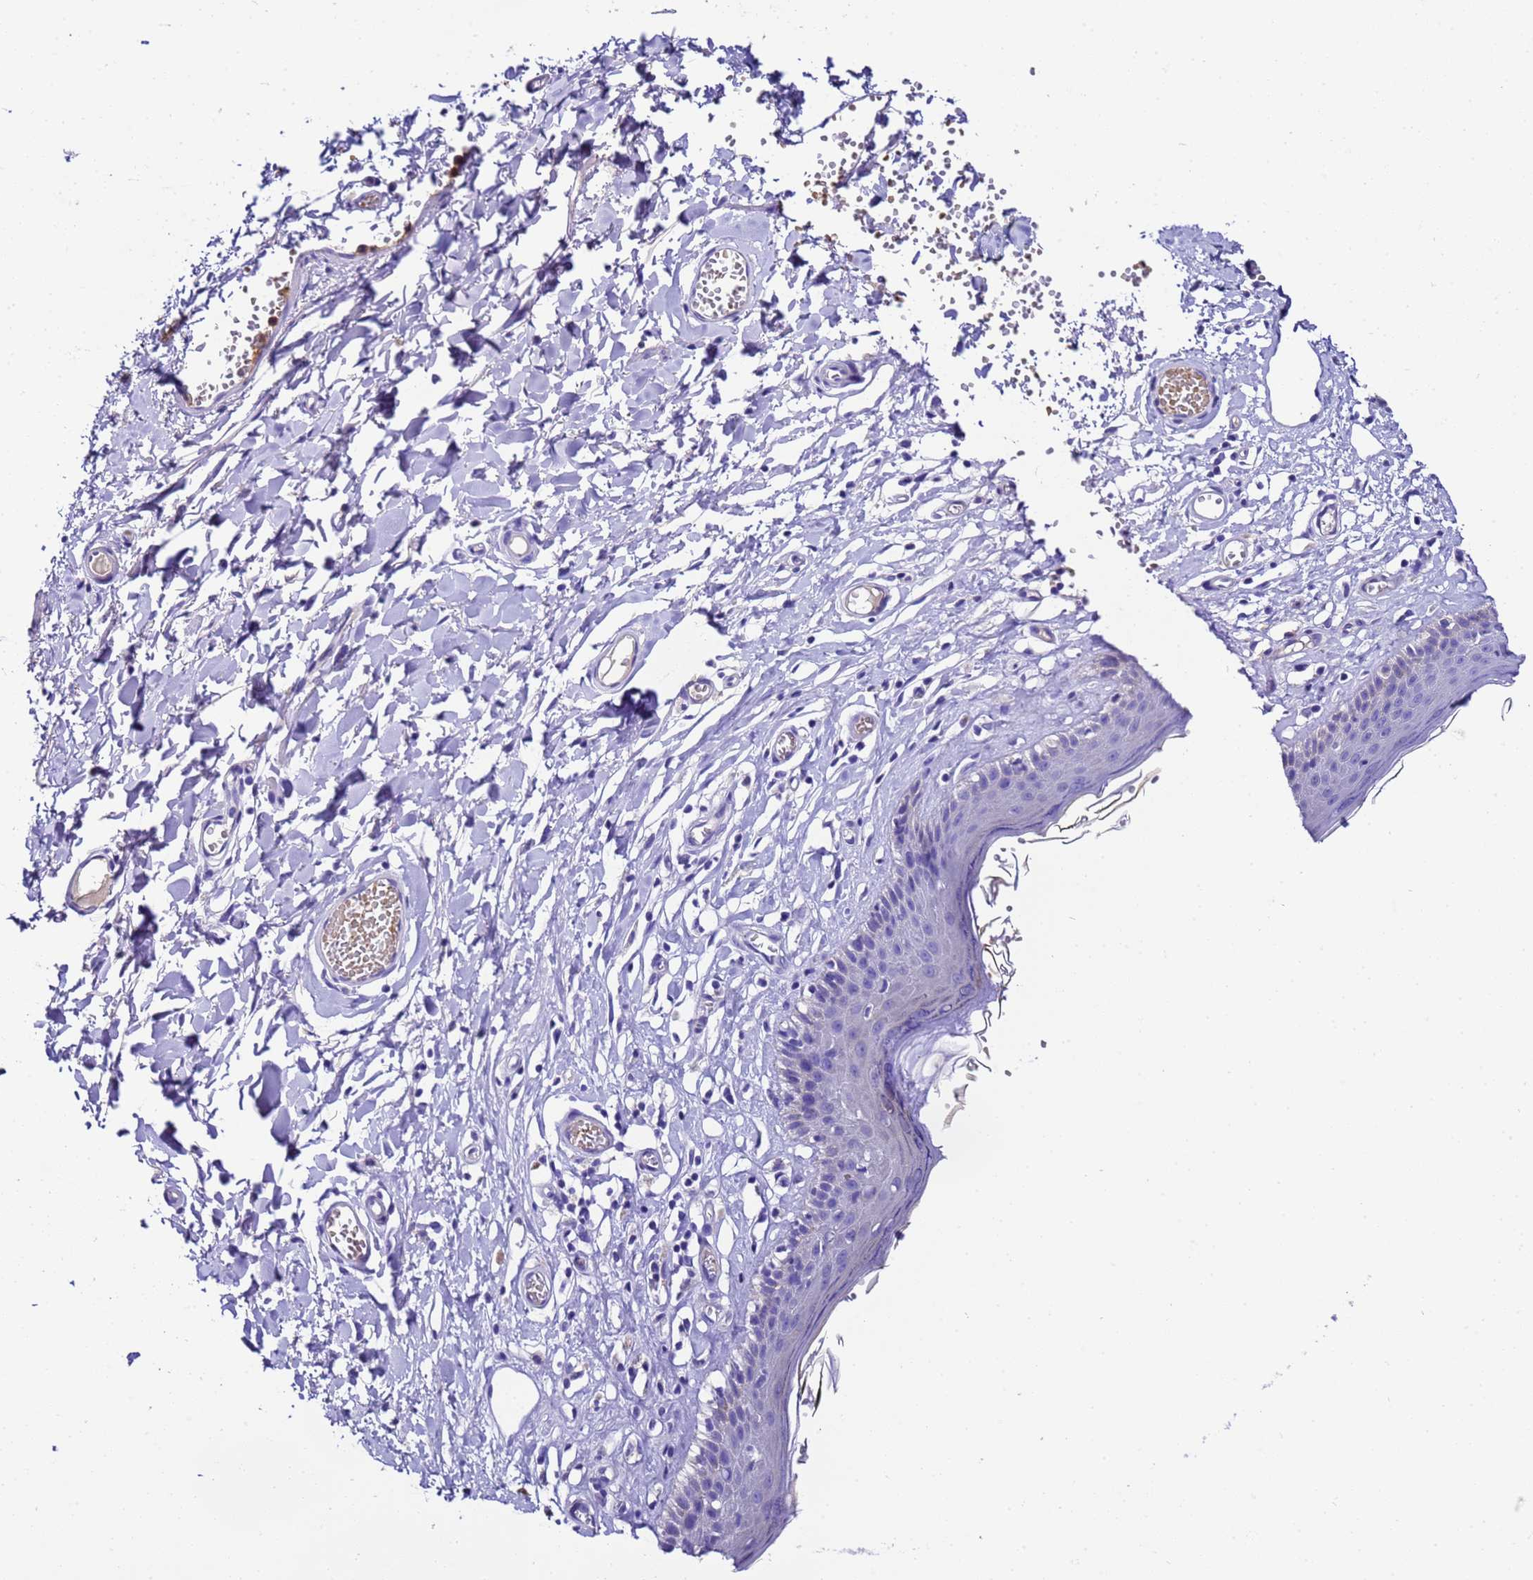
{"staining": {"intensity": "negative", "quantity": "none", "location": "none"}, "tissue": "skin", "cell_type": "Epidermal cells", "image_type": "normal", "snomed": [{"axis": "morphology", "description": "Normal tissue, NOS"}, {"axis": "topography", "description": "Adipose tissue"}, {"axis": "topography", "description": "Vascular tissue"}, {"axis": "topography", "description": "Vulva"}, {"axis": "topography", "description": "Peripheral nerve tissue"}], "caption": "There is no significant positivity in epidermal cells of skin. (Stains: DAB (3,3'-diaminobenzidine) immunohistochemistry with hematoxylin counter stain, Microscopy: brightfield microscopy at high magnification).", "gene": "UGT2A1", "patient": {"sex": "female", "age": 86}}